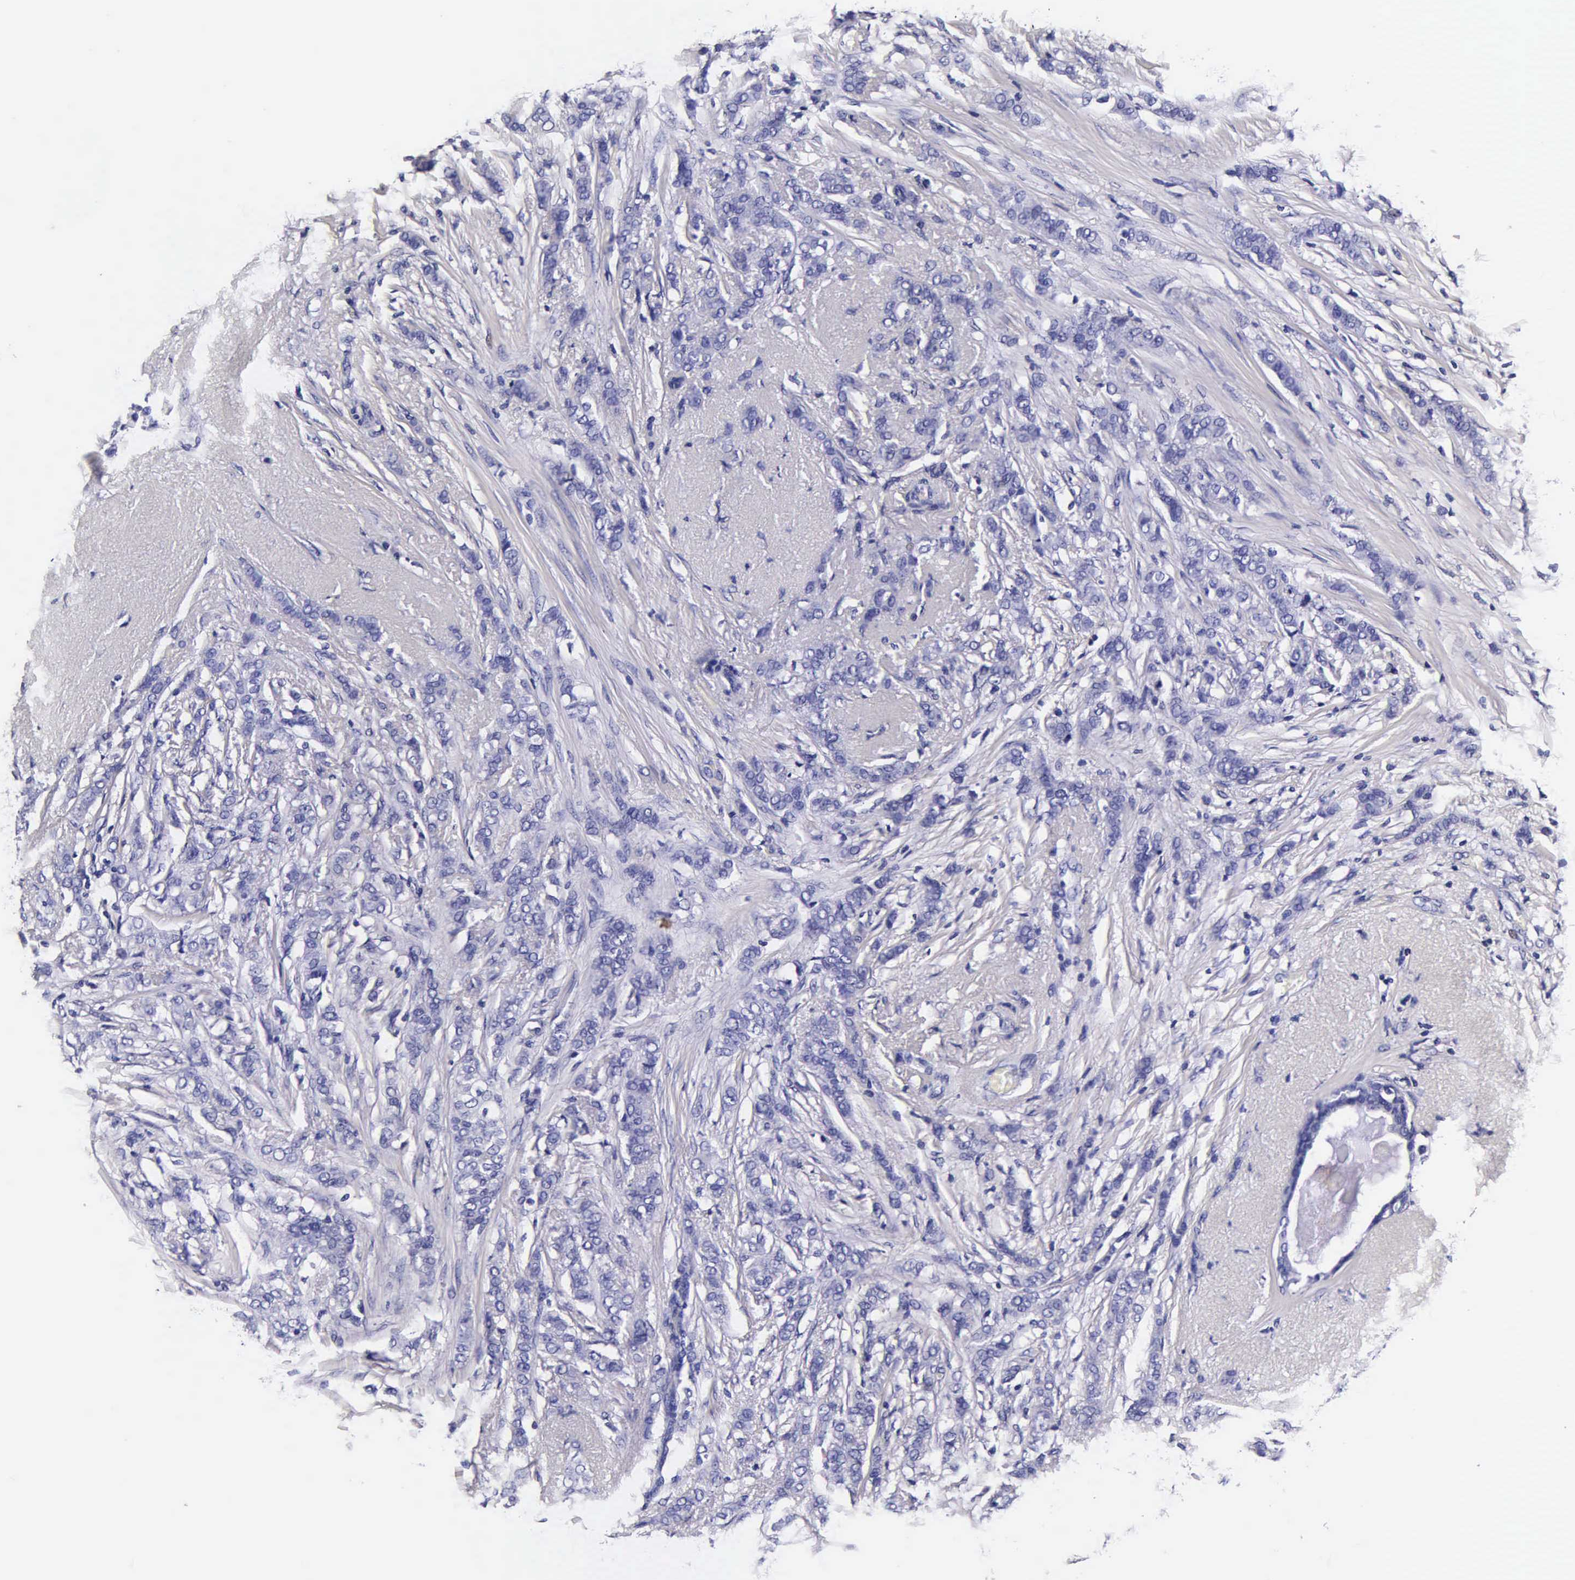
{"staining": {"intensity": "negative", "quantity": "none", "location": "none"}, "tissue": "breast cancer", "cell_type": "Tumor cells", "image_type": "cancer", "snomed": [{"axis": "morphology", "description": "Lobular carcinoma"}, {"axis": "topography", "description": "Breast"}], "caption": "DAB (3,3'-diaminobenzidine) immunohistochemical staining of human breast lobular carcinoma exhibits no significant staining in tumor cells.", "gene": "IAPP", "patient": {"sex": "female", "age": 55}}